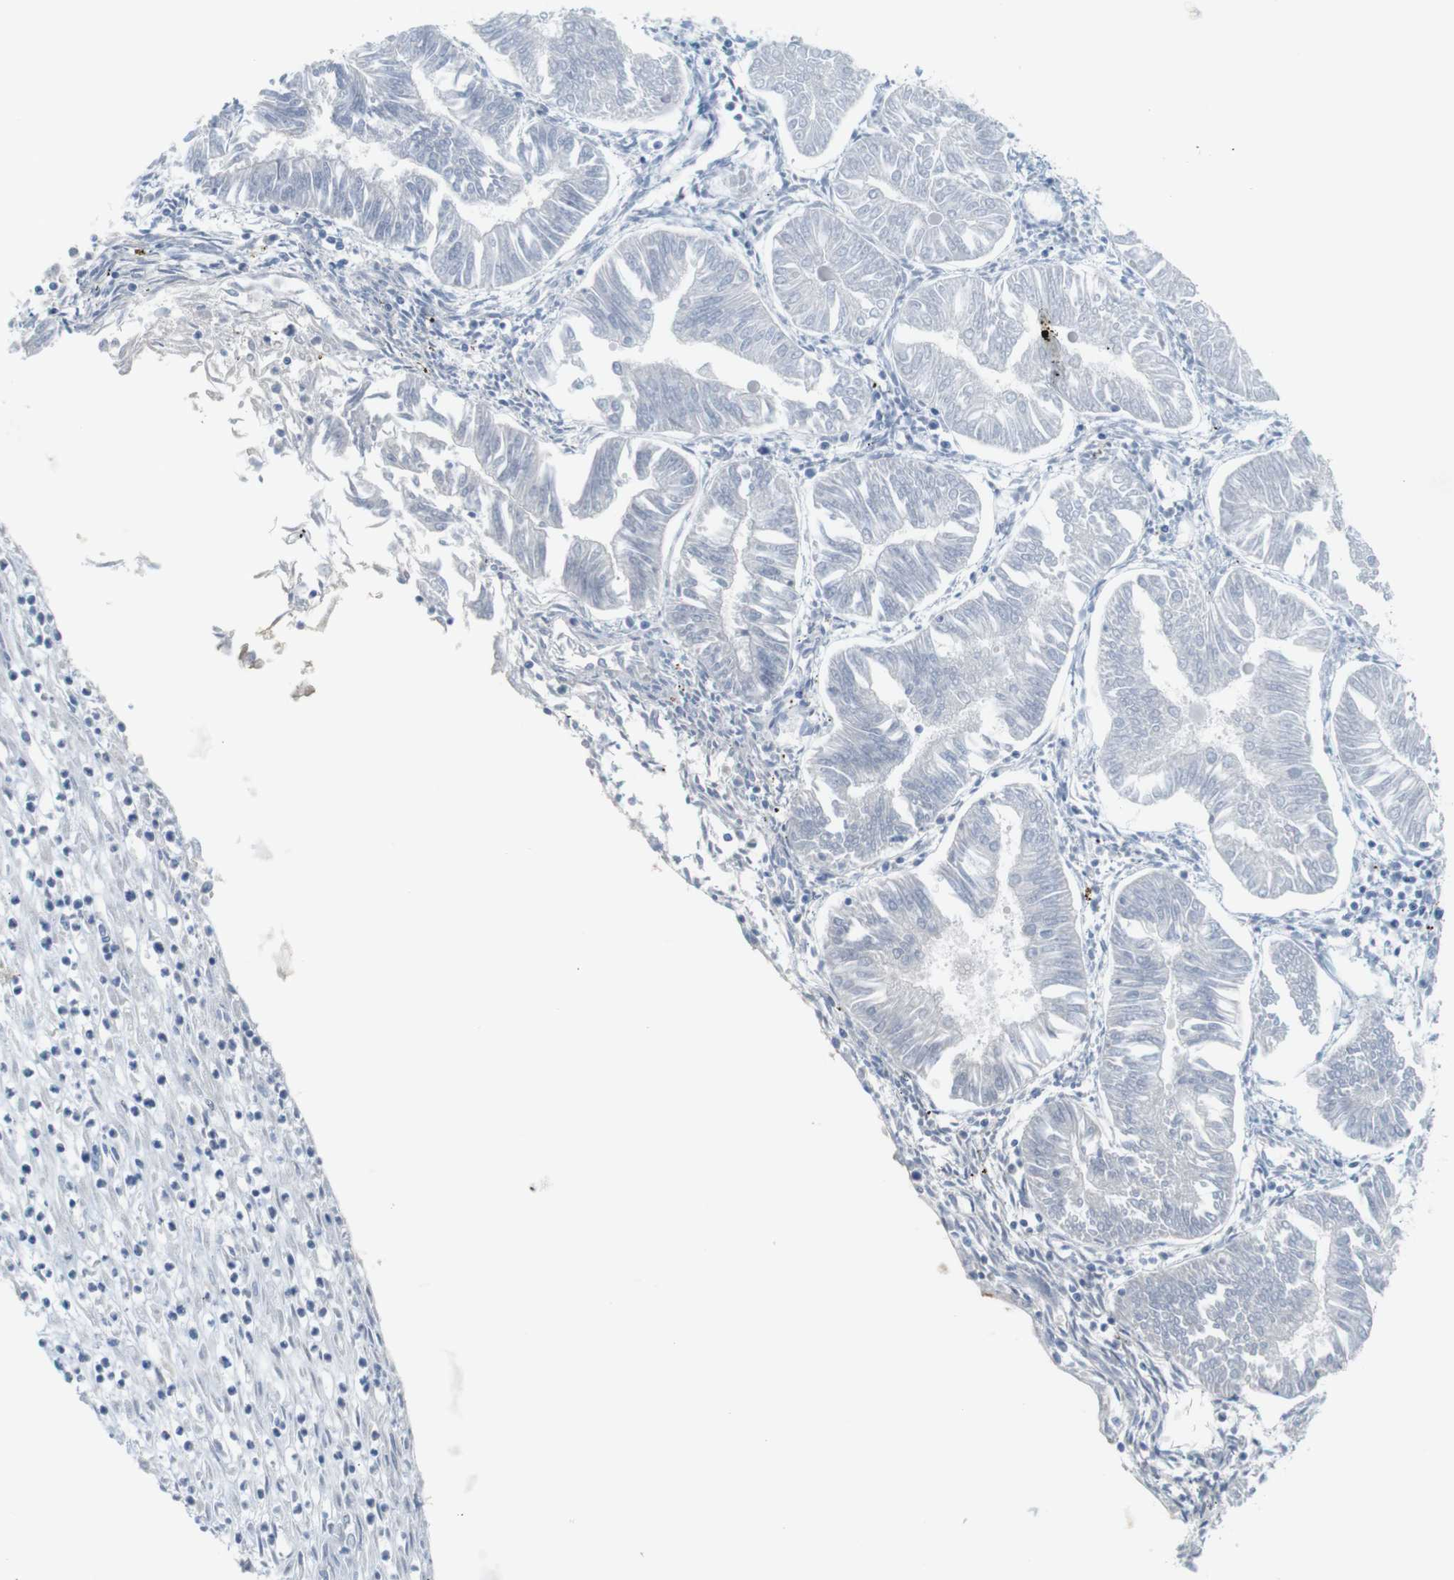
{"staining": {"intensity": "negative", "quantity": "none", "location": "none"}, "tissue": "endometrial cancer", "cell_type": "Tumor cells", "image_type": "cancer", "snomed": [{"axis": "morphology", "description": "Adenocarcinoma, NOS"}, {"axis": "topography", "description": "Endometrium"}], "caption": "DAB (3,3'-diaminobenzidine) immunohistochemical staining of human endometrial cancer exhibits no significant expression in tumor cells.", "gene": "RGS9", "patient": {"sex": "female", "age": 53}}